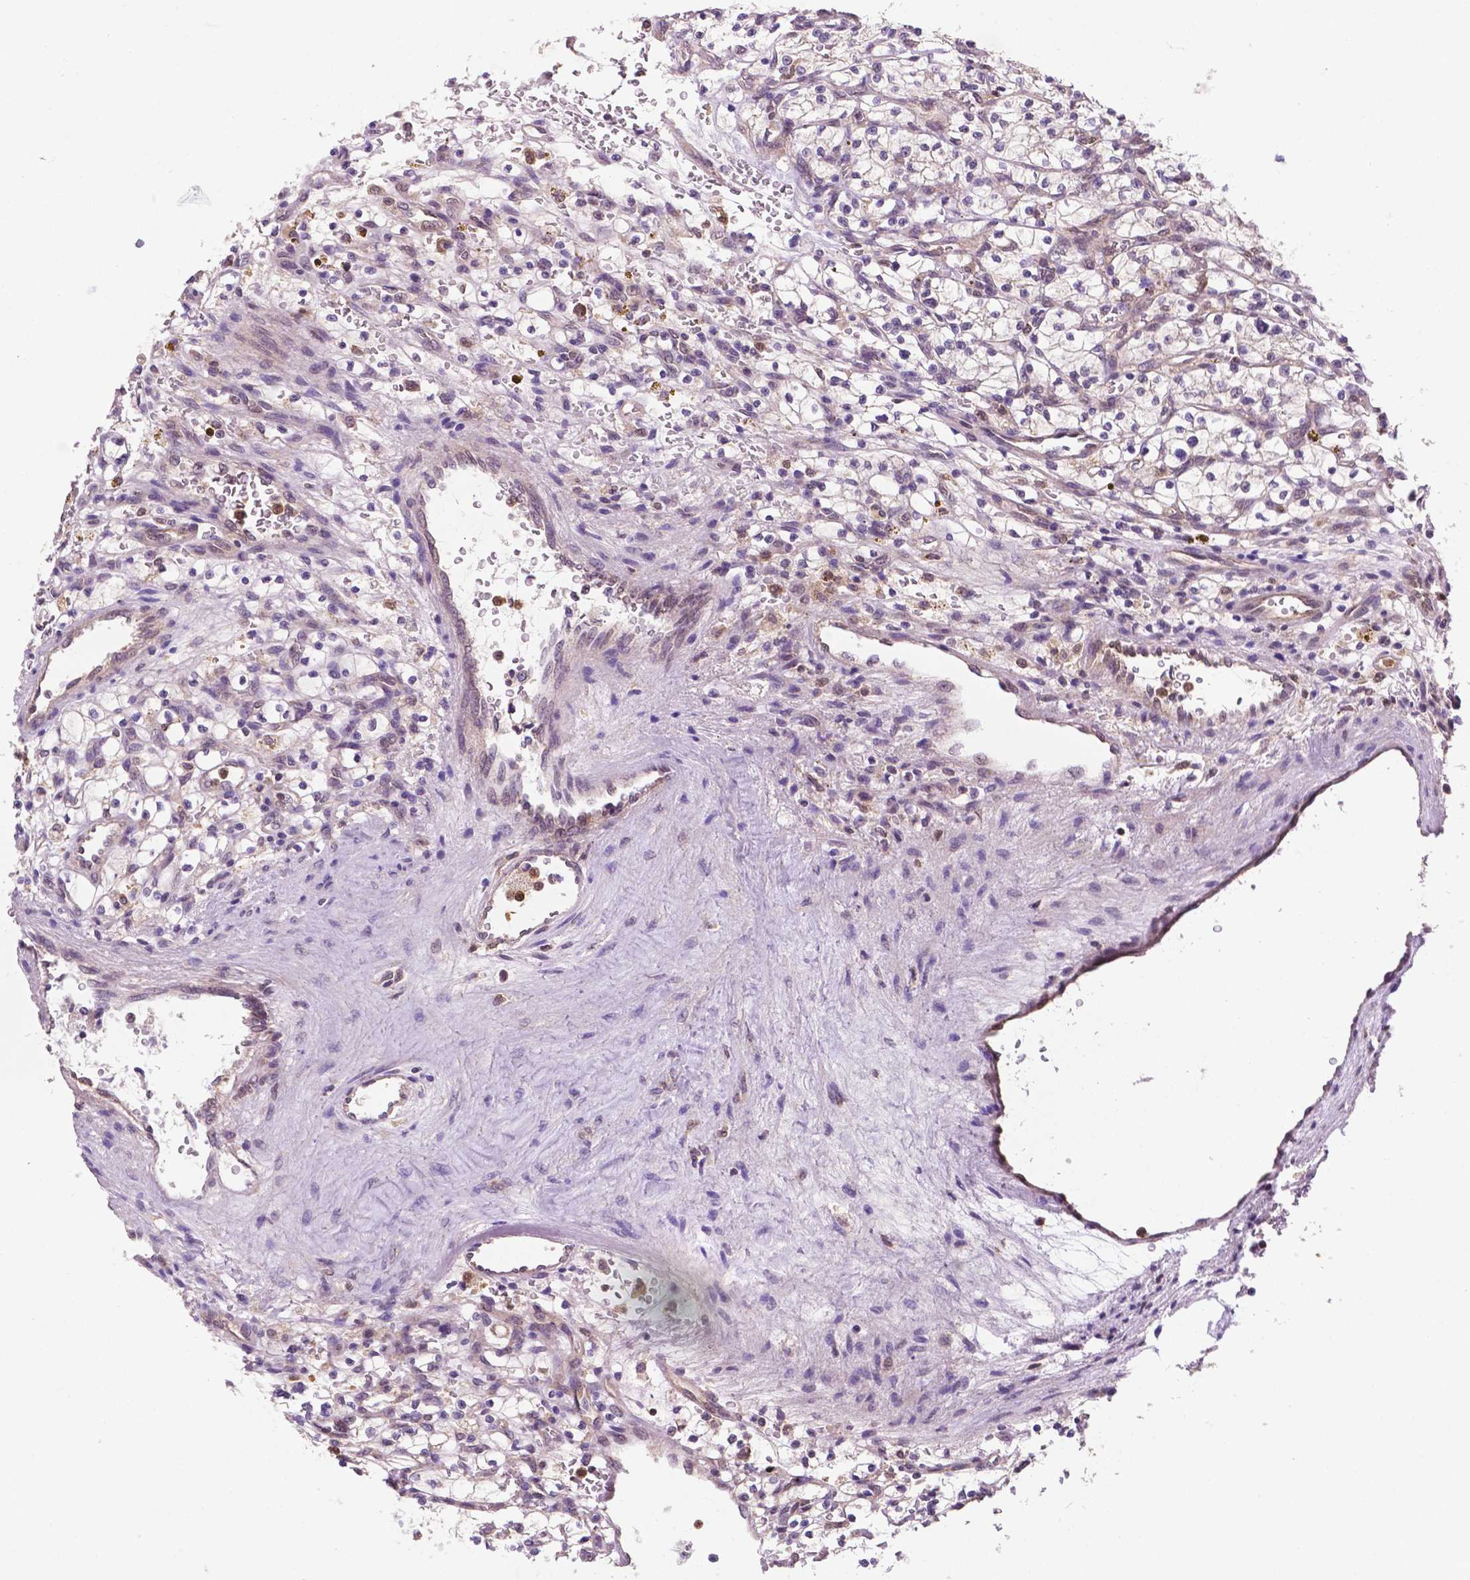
{"staining": {"intensity": "negative", "quantity": "none", "location": "none"}, "tissue": "renal cancer", "cell_type": "Tumor cells", "image_type": "cancer", "snomed": [{"axis": "morphology", "description": "Adenocarcinoma, NOS"}, {"axis": "topography", "description": "Kidney"}], "caption": "This is a histopathology image of immunohistochemistry staining of renal cancer (adenocarcinoma), which shows no positivity in tumor cells.", "gene": "UBE2L6", "patient": {"sex": "female", "age": 64}}